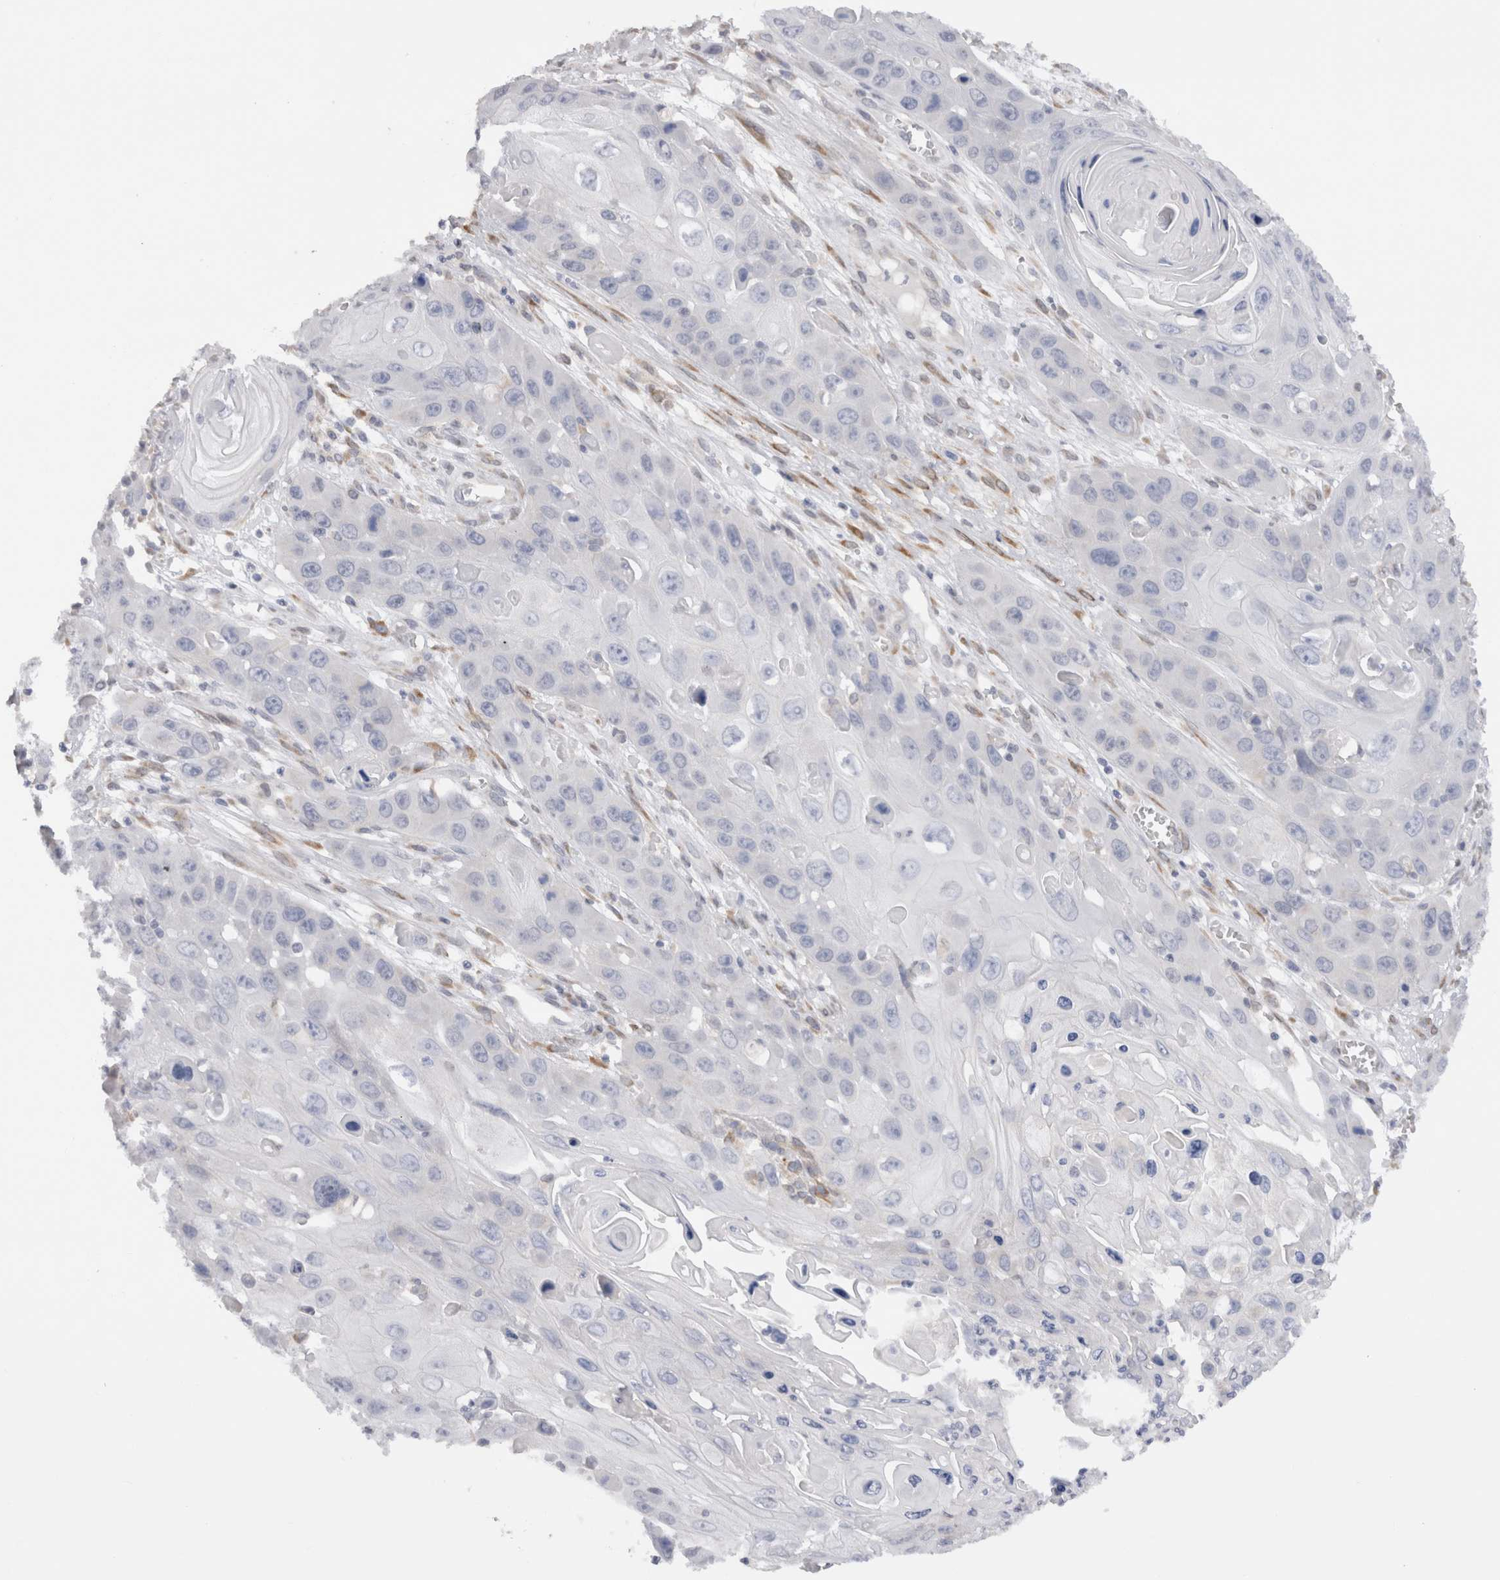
{"staining": {"intensity": "negative", "quantity": "none", "location": "none"}, "tissue": "skin cancer", "cell_type": "Tumor cells", "image_type": "cancer", "snomed": [{"axis": "morphology", "description": "Squamous cell carcinoma, NOS"}, {"axis": "topography", "description": "Skin"}], "caption": "This photomicrograph is of squamous cell carcinoma (skin) stained with immunohistochemistry (IHC) to label a protein in brown with the nuclei are counter-stained blue. There is no positivity in tumor cells.", "gene": "VCPIP1", "patient": {"sex": "male", "age": 55}}